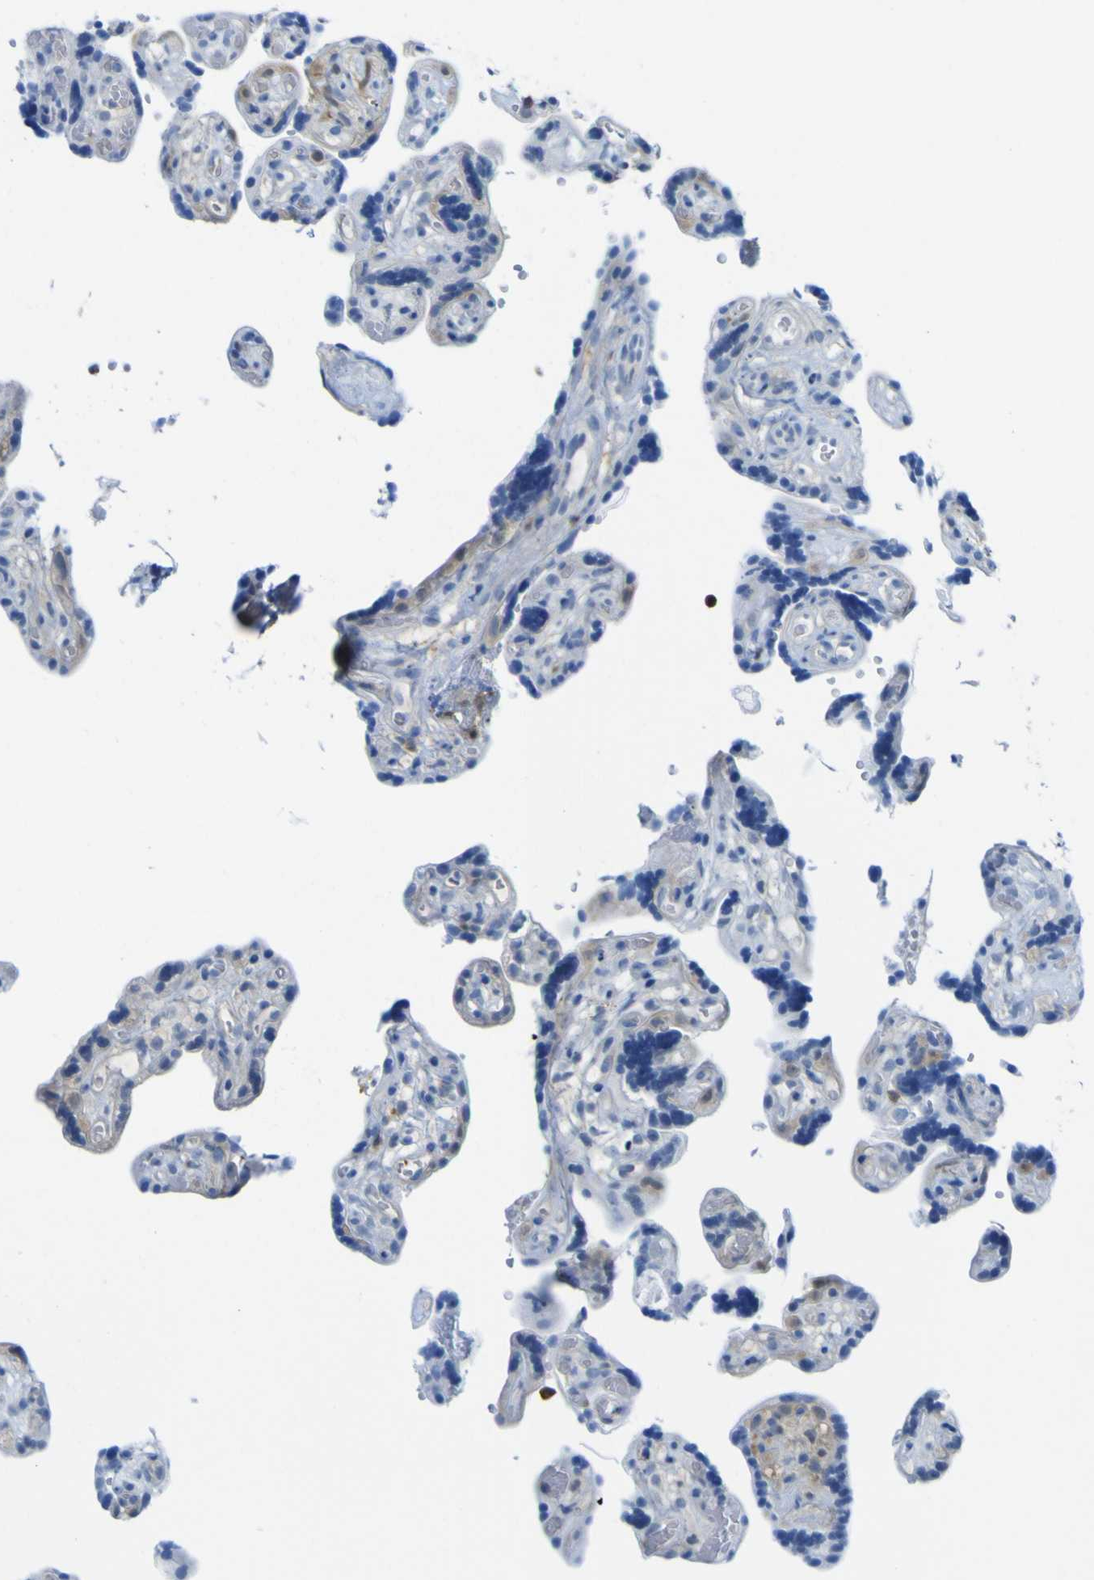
{"staining": {"intensity": "moderate", "quantity": ">75%", "location": "cytoplasmic/membranous"}, "tissue": "placenta", "cell_type": "Decidual cells", "image_type": "normal", "snomed": [{"axis": "morphology", "description": "Normal tissue, NOS"}, {"axis": "topography", "description": "Placenta"}], "caption": "Immunohistochemistry of normal placenta reveals medium levels of moderate cytoplasmic/membranous positivity in approximately >75% of decidual cells. Nuclei are stained in blue.", "gene": "ABHD3", "patient": {"sex": "female", "age": 30}}